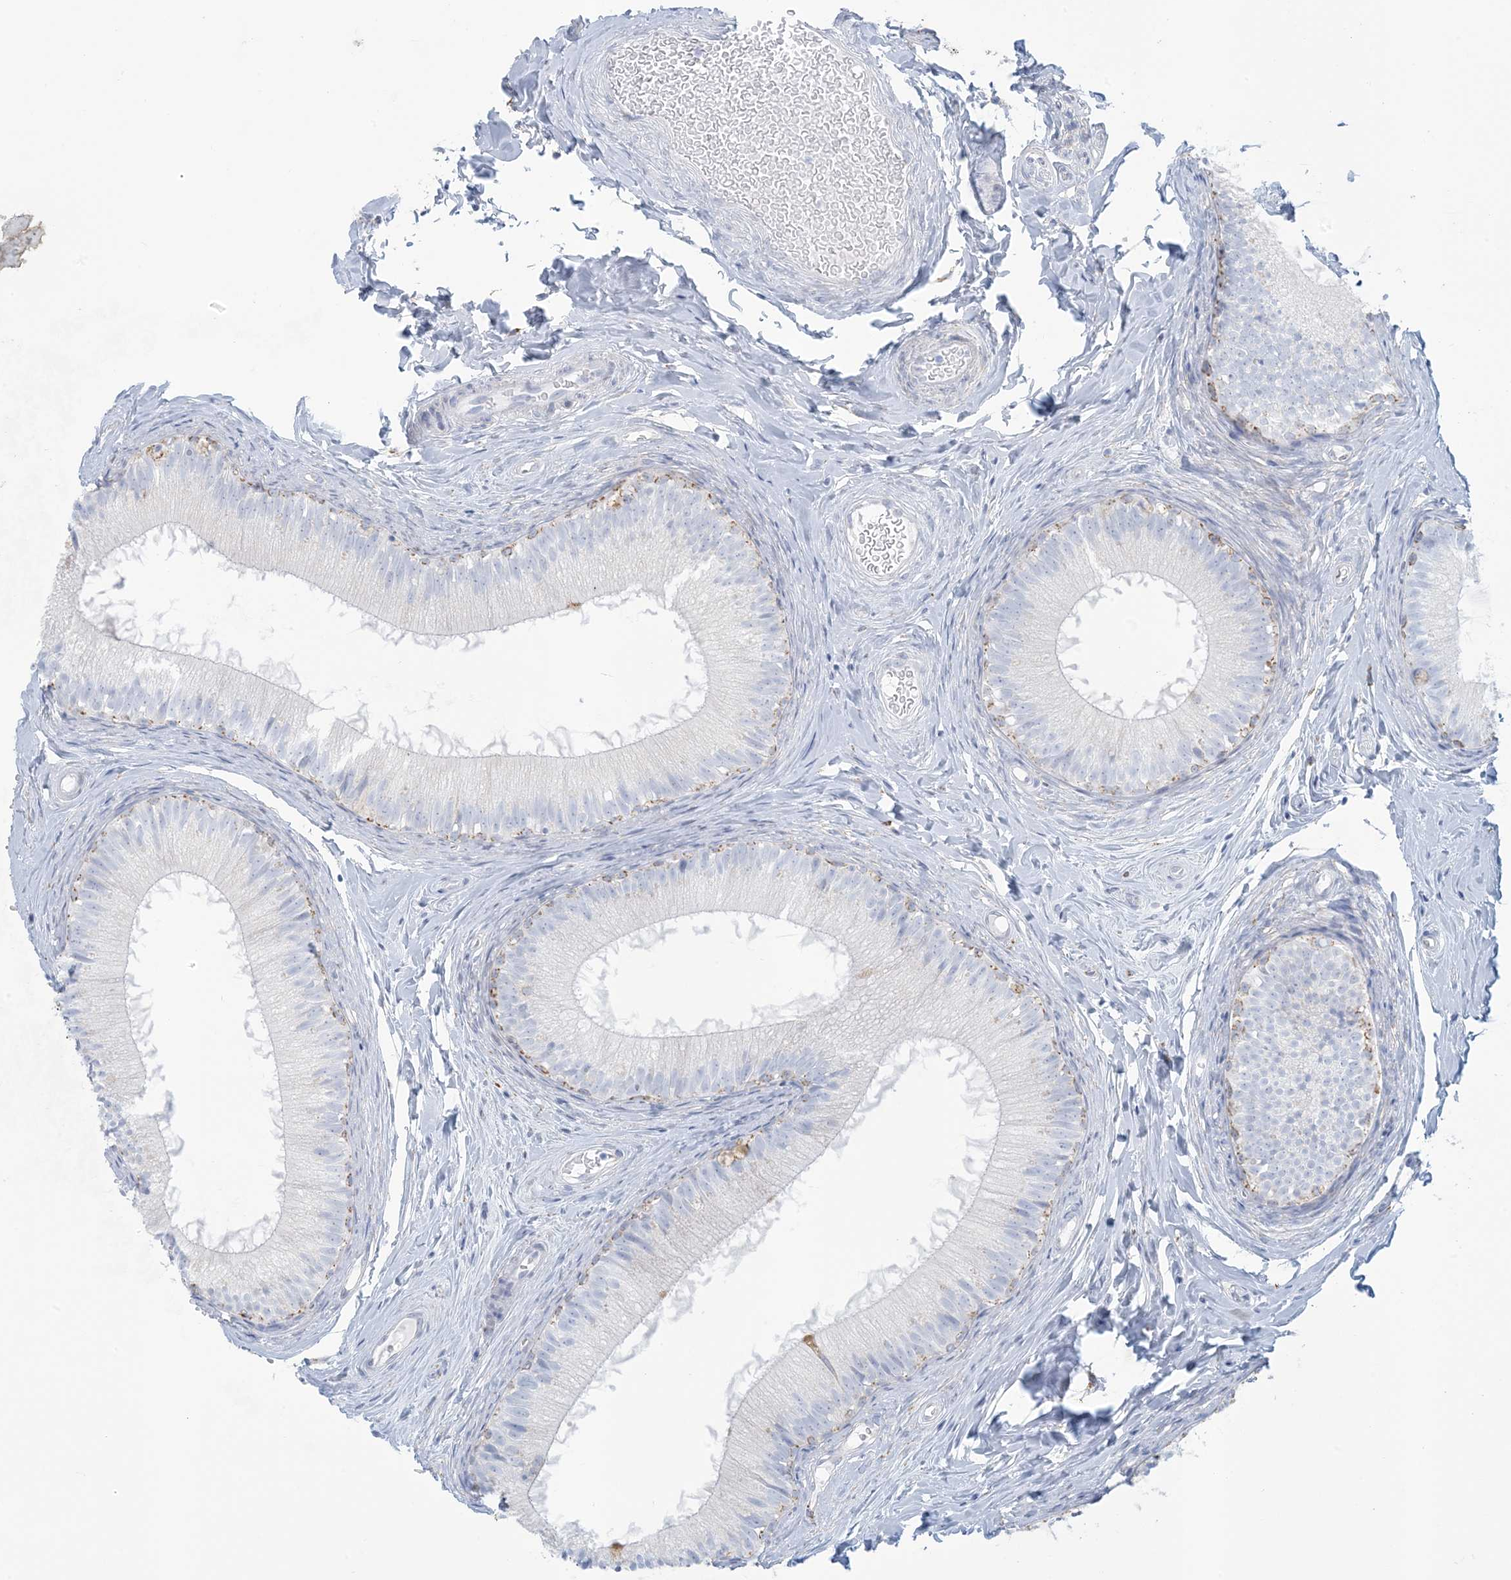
{"staining": {"intensity": "weak", "quantity": "<25%", "location": "cytoplasmic/membranous"}, "tissue": "epididymis", "cell_type": "Glandular cells", "image_type": "normal", "snomed": [{"axis": "morphology", "description": "Normal tissue, NOS"}, {"axis": "topography", "description": "Epididymis"}], "caption": "Immunohistochemical staining of benign epididymis demonstrates no significant positivity in glandular cells.", "gene": "ZDHHC4", "patient": {"sex": "male", "age": 34}}